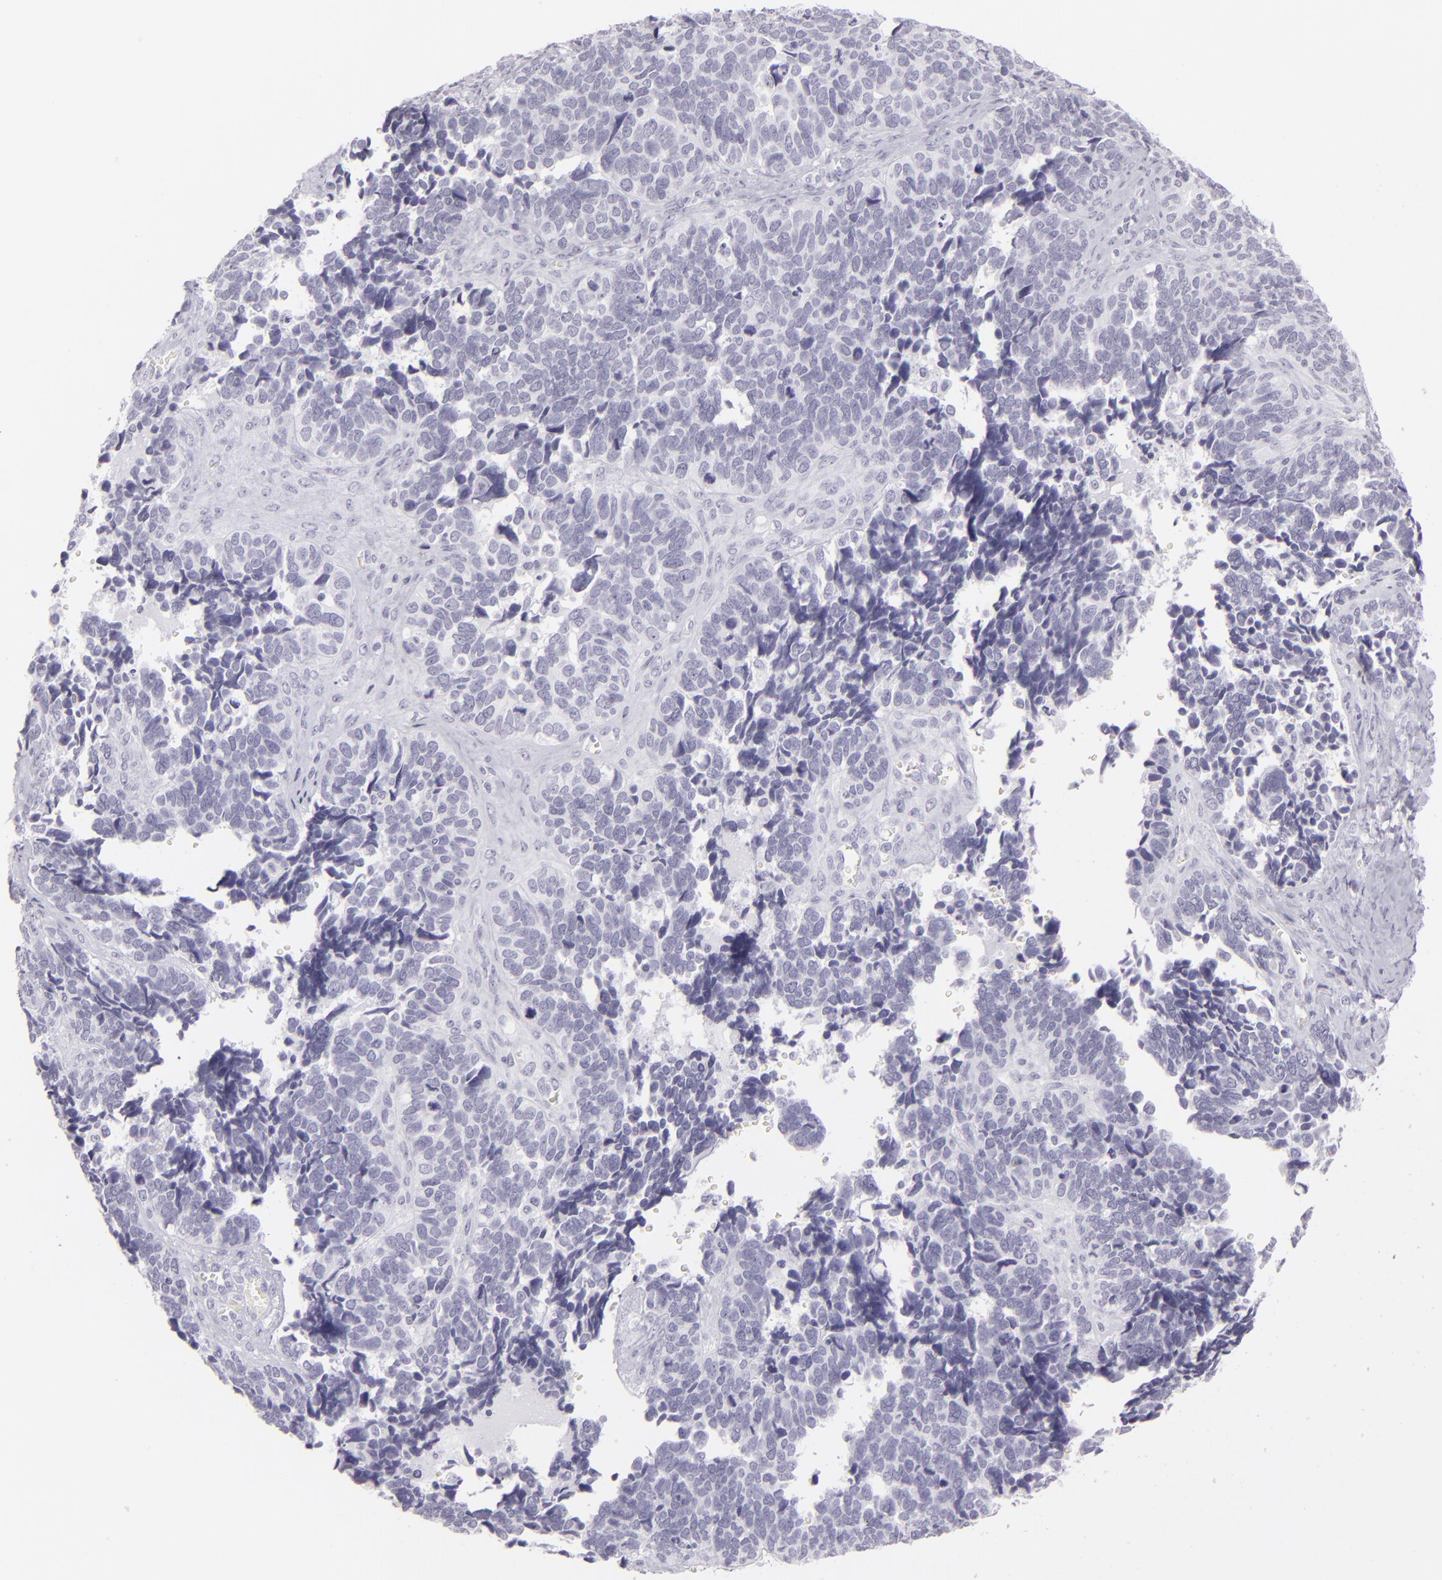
{"staining": {"intensity": "negative", "quantity": "none", "location": "none"}, "tissue": "ovarian cancer", "cell_type": "Tumor cells", "image_type": "cancer", "snomed": [{"axis": "morphology", "description": "Cystadenocarcinoma, serous, NOS"}, {"axis": "topography", "description": "Ovary"}], "caption": "Image shows no protein staining in tumor cells of ovarian cancer tissue. The staining was performed using DAB (3,3'-diaminobenzidine) to visualize the protein expression in brown, while the nuclei were stained in blue with hematoxylin (Magnification: 20x).", "gene": "FLG", "patient": {"sex": "female", "age": 77}}